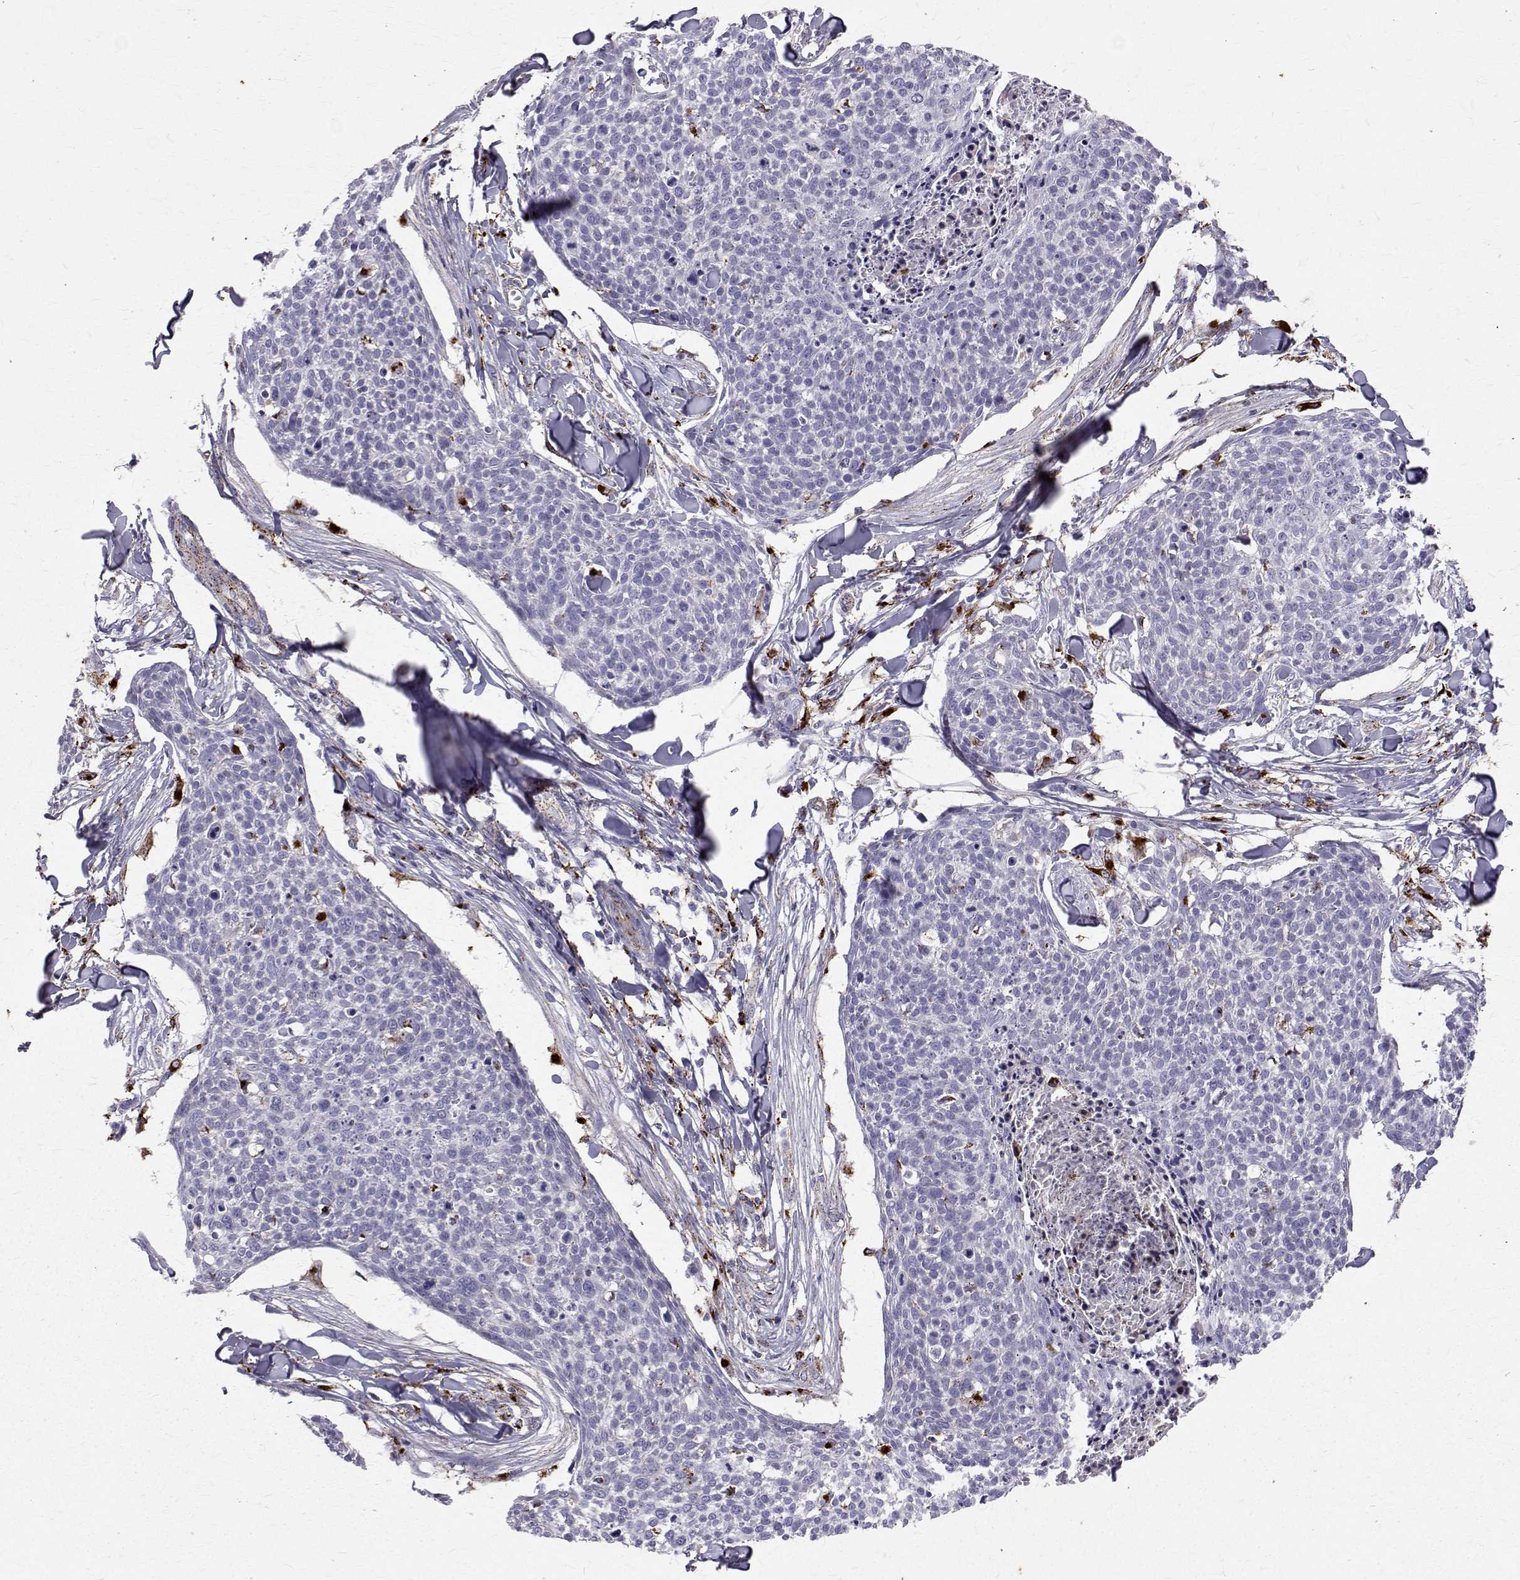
{"staining": {"intensity": "negative", "quantity": "none", "location": "none"}, "tissue": "skin cancer", "cell_type": "Tumor cells", "image_type": "cancer", "snomed": [{"axis": "morphology", "description": "Squamous cell carcinoma, NOS"}, {"axis": "topography", "description": "Skin"}, {"axis": "topography", "description": "Vulva"}], "caption": "High magnification brightfield microscopy of skin cancer (squamous cell carcinoma) stained with DAB (brown) and counterstained with hematoxylin (blue): tumor cells show no significant positivity.", "gene": "TPP1", "patient": {"sex": "female", "age": 75}}